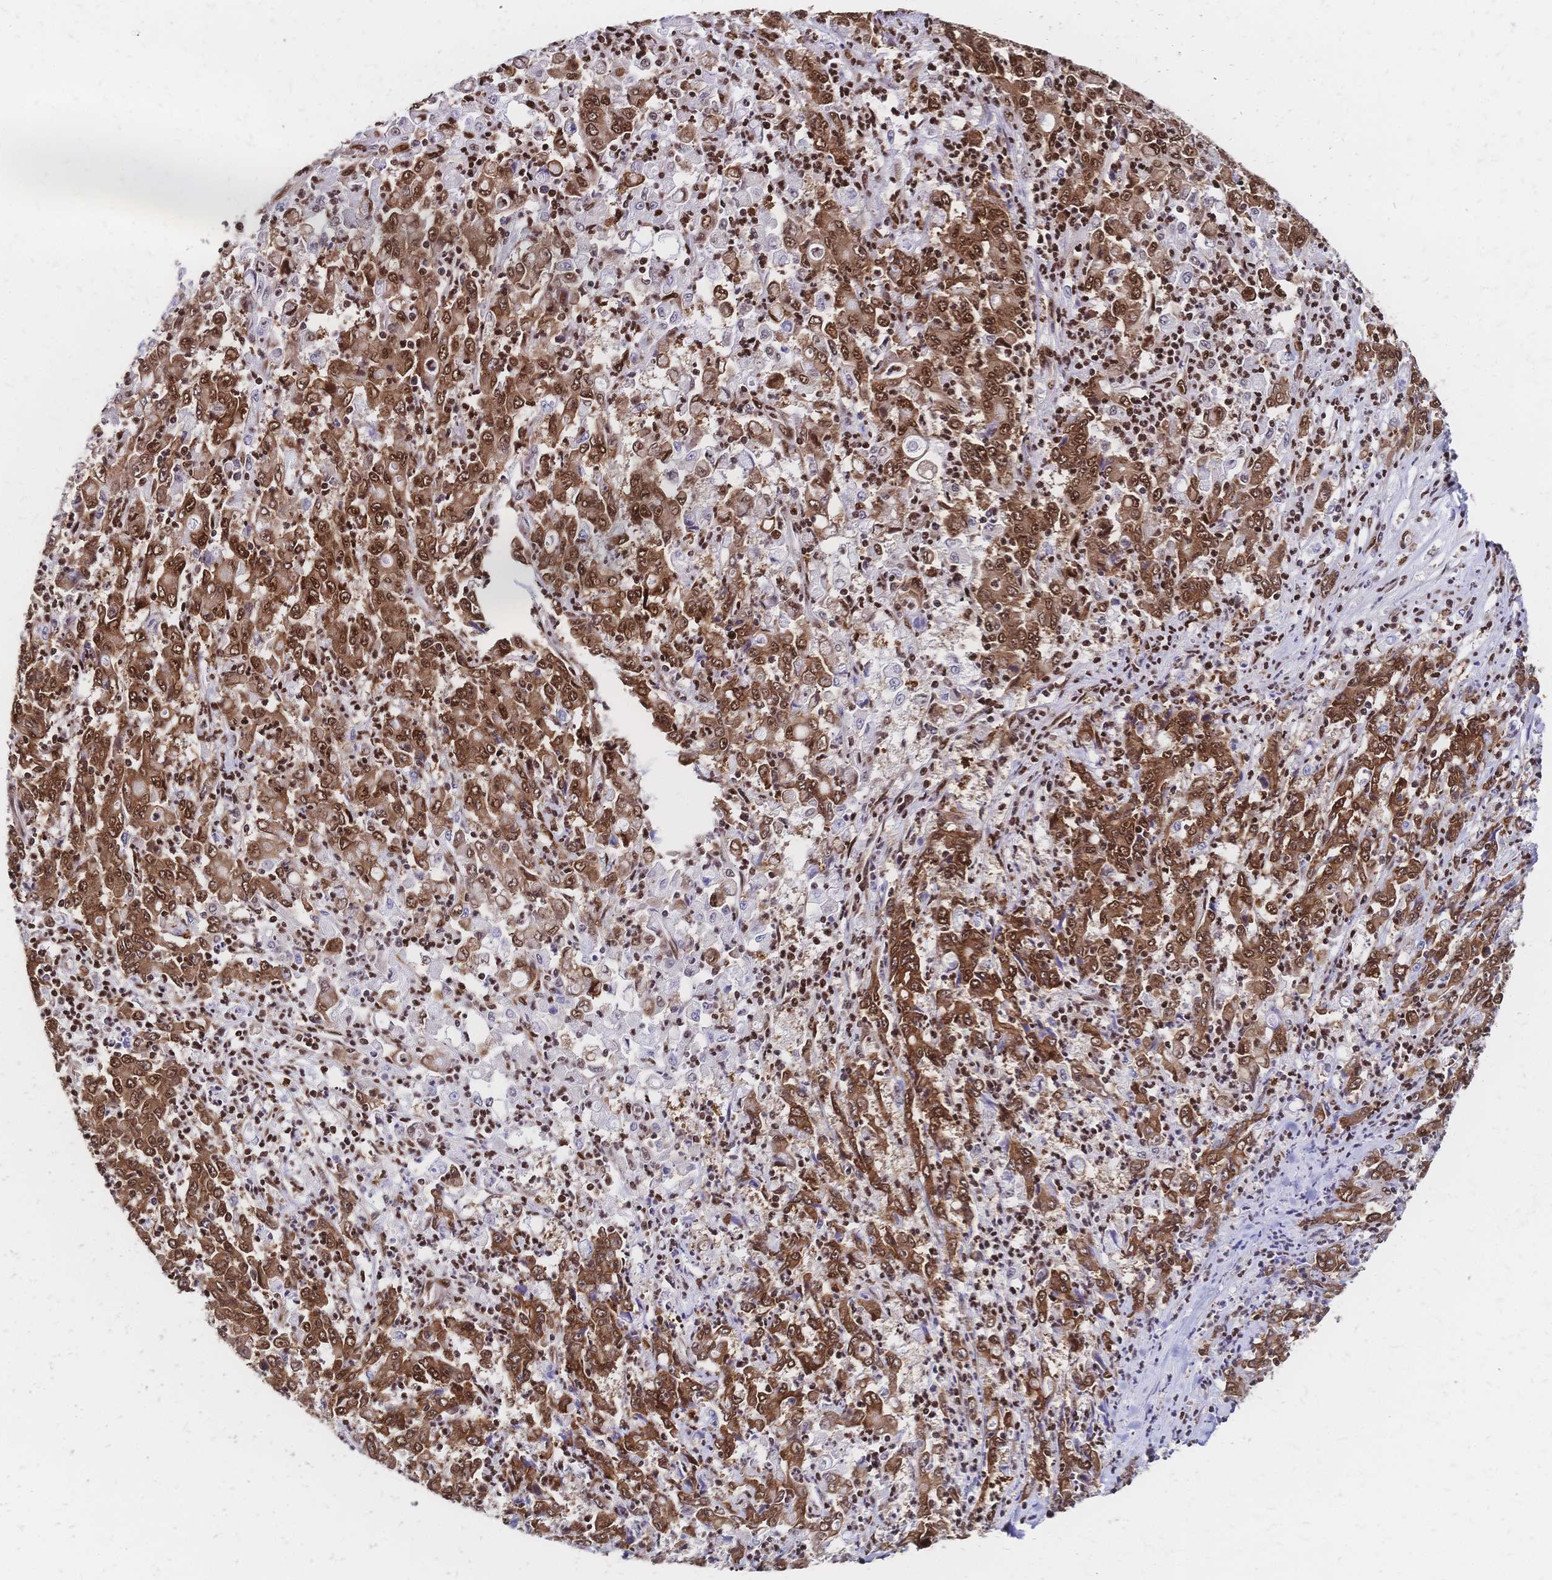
{"staining": {"intensity": "strong", "quantity": ">75%", "location": "nuclear"}, "tissue": "stomach cancer", "cell_type": "Tumor cells", "image_type": "cancer", "snomed": [{"axis": "morphology", "description": "Adenocarcinoma, NOS"}, {"axis": "topography", "description": "Stomach, lower"}], "caption": "Tumor cells exhibit high levels of strong nuclear positivity in about >75% of cells in adenocarcinoma (stomach). (DAB IHC with brightfield microscopy, high magnification).", "gene": "HDGF", "patient": {"sex": "female", "age": 71}}